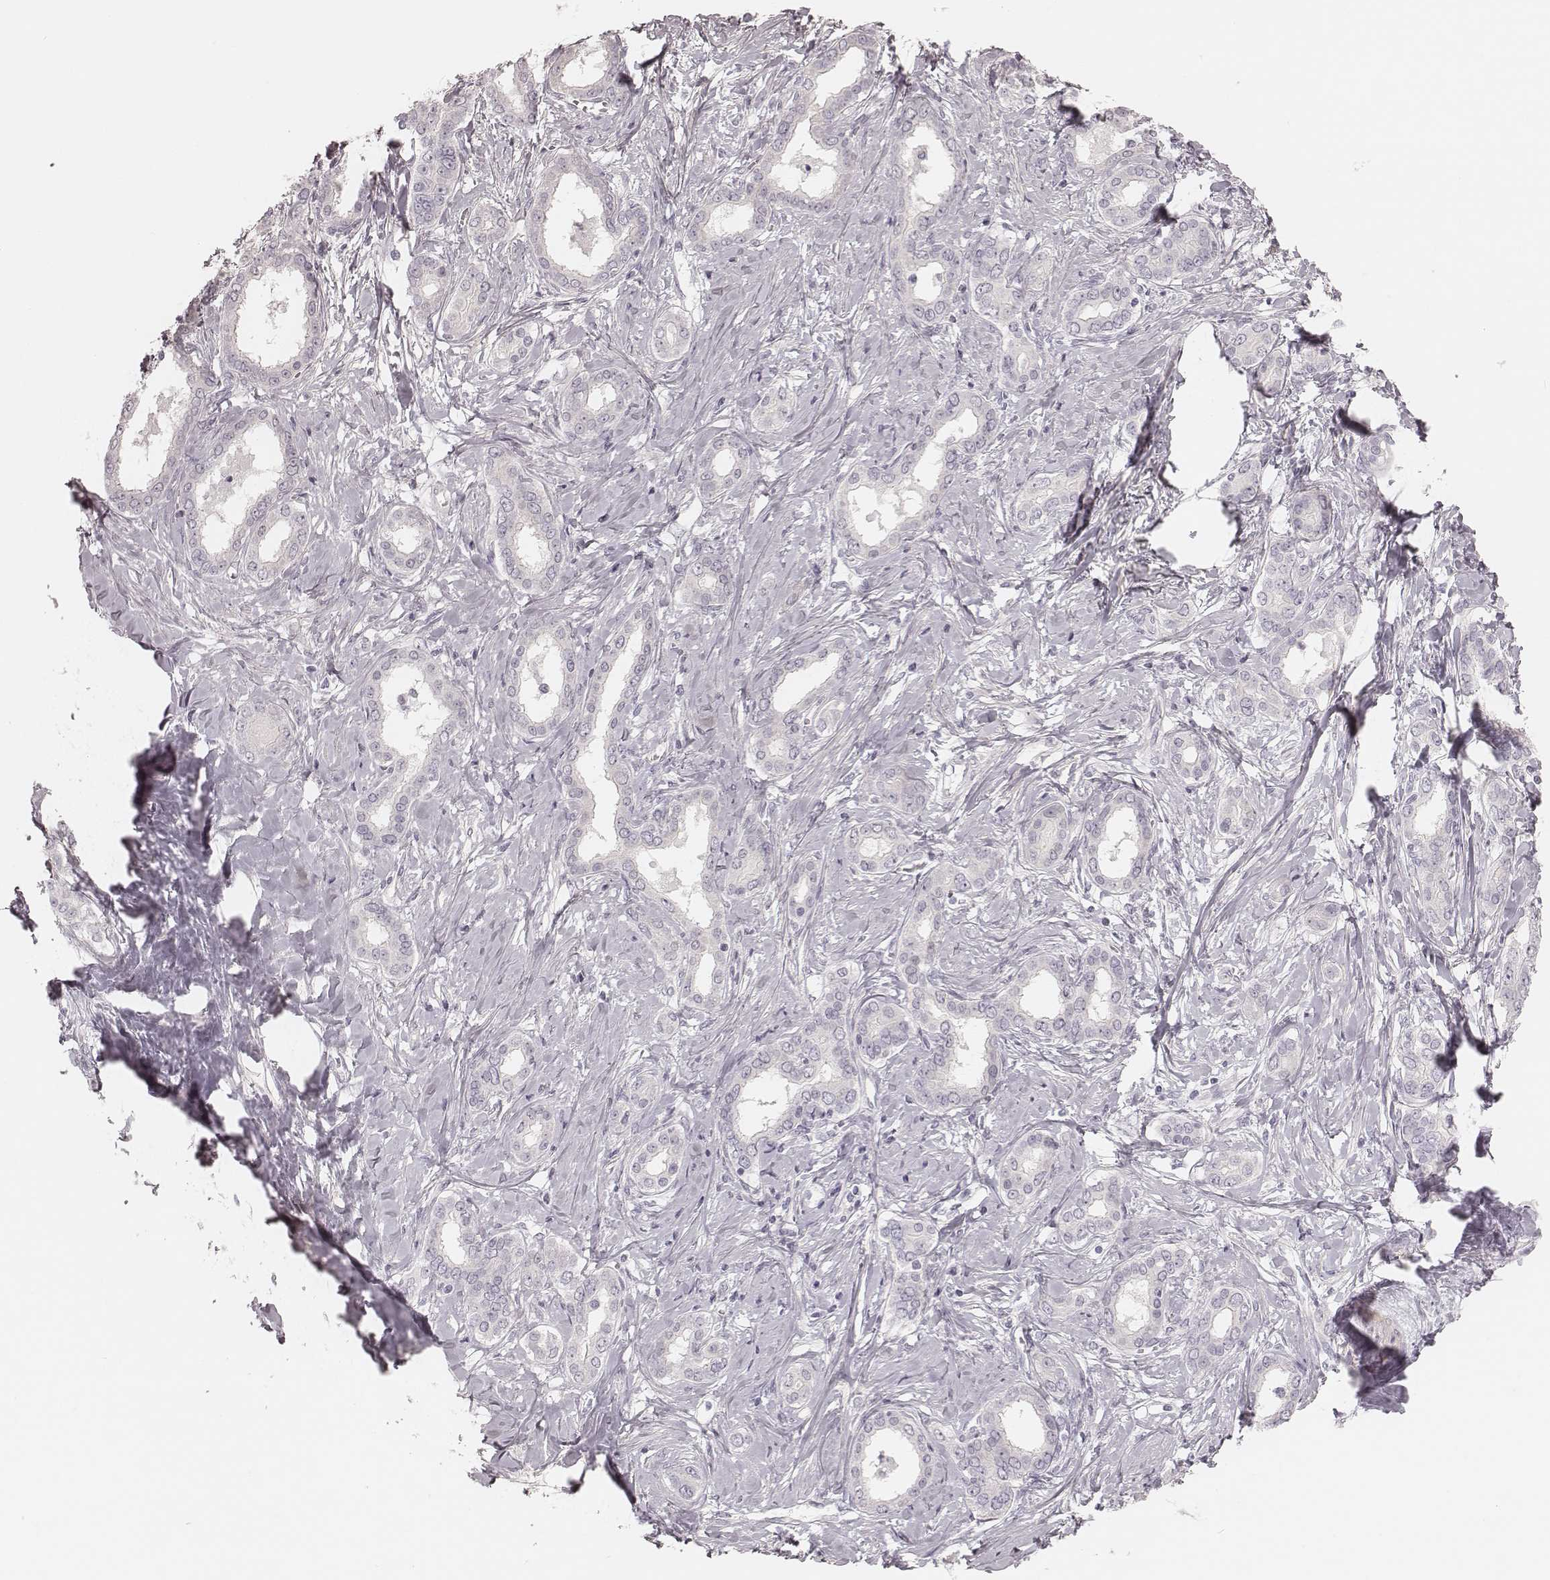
{"staining": {"intensity": "negative", "quantity": "none", "location": "none"}, "tissue": "liver cancer", "cell_type": "Tumor cells", "image_type": "cancer", "snomed": [{"axis": "morphology", "description": "Cholangiocarcinoma"}, {"axis": "topography", "description": "Liver"}], "caption": "Immunohistochemical staining of human liver cancer displays no significant expression in tumor cells.", "gene": "SPATA24", "patient": {"sex": "female", "age": 47}}